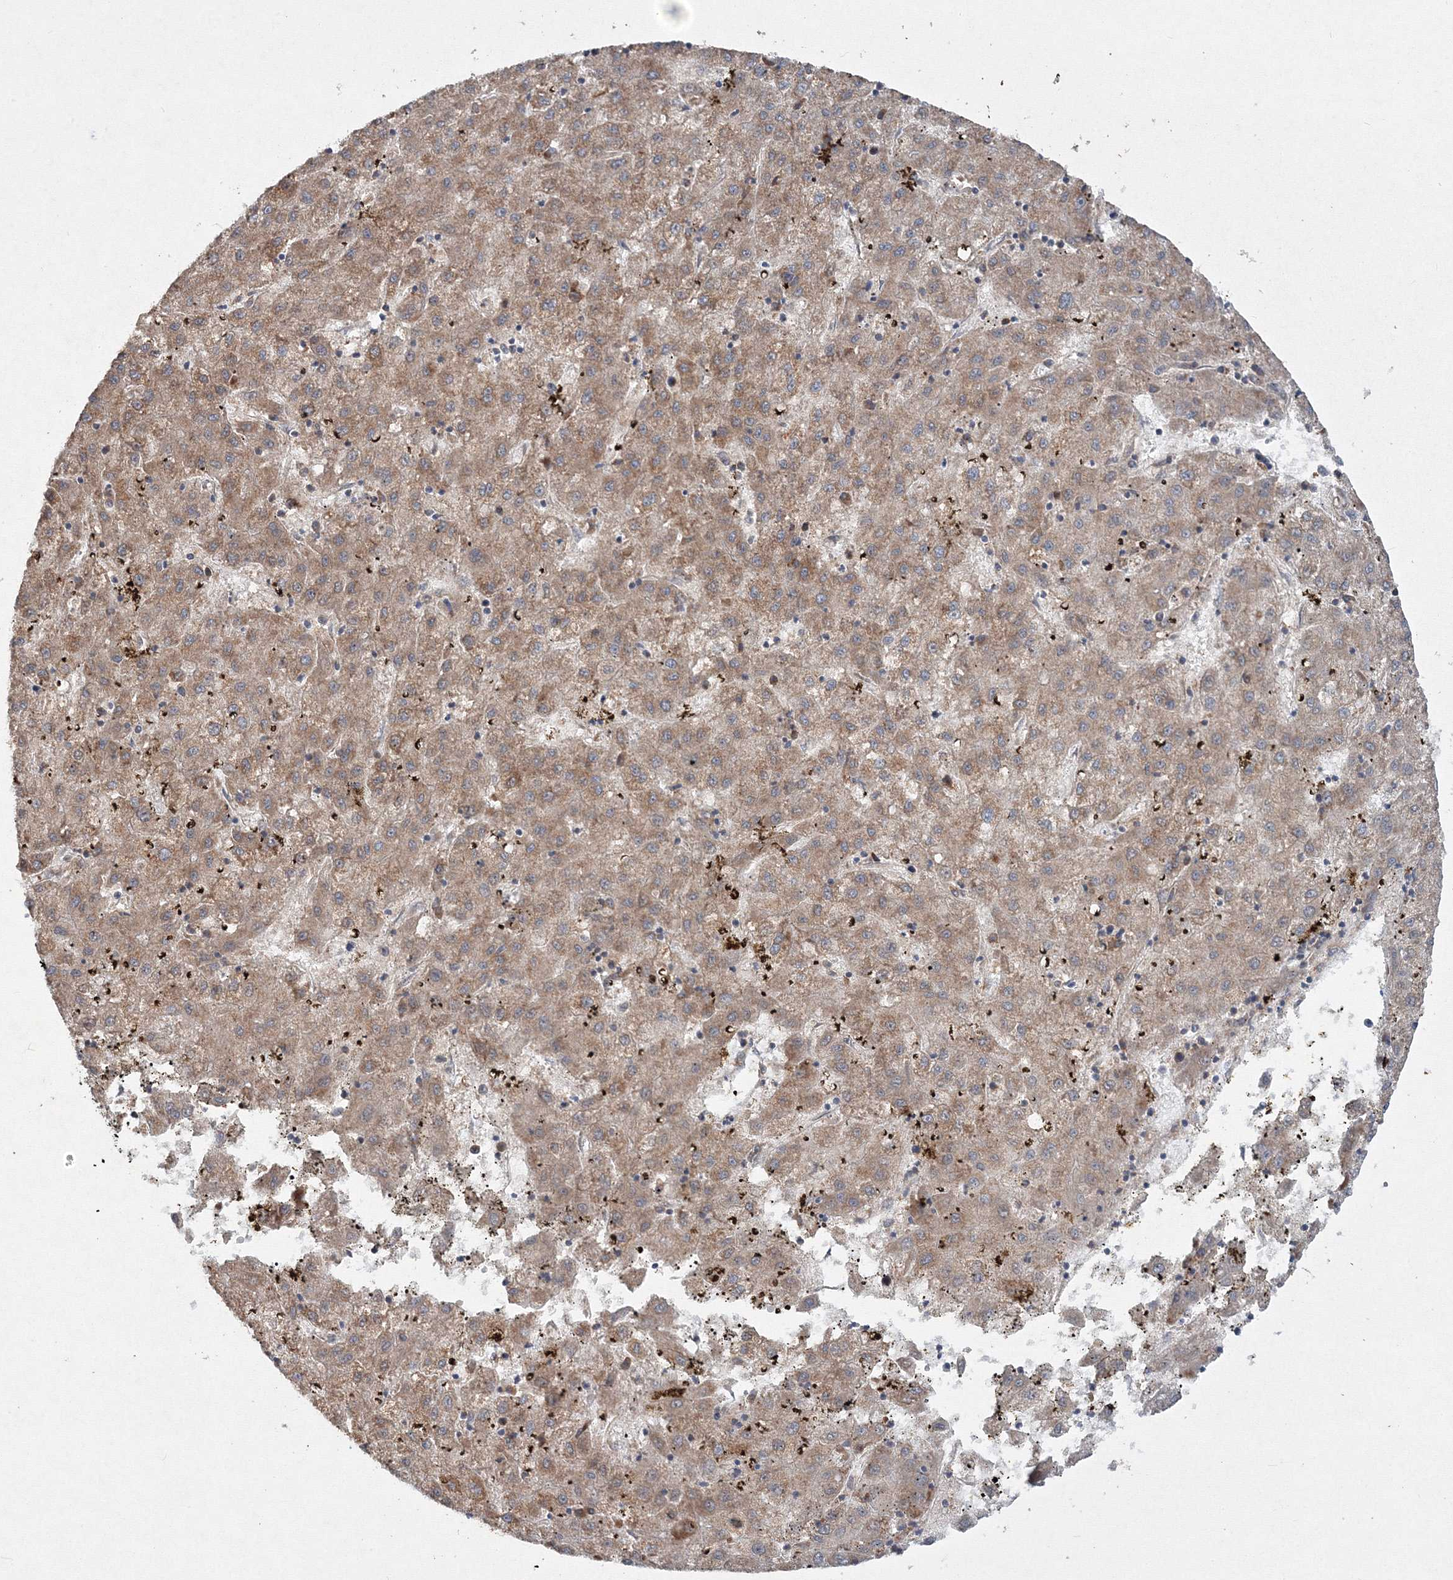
{"staining": {"intensity": "moderate", "quantity": ">75%", "location": "cytoplasmic/membranous"}, "tissue": "liver cancer", "cell_type": "Tumor cells", "image_type": "cancer", "snomed": [{"axis": "morphology", "description": "Carcinoma, Hepatocellular, NOS"}, {"axis": "topography", "description": "Liver"}], "caption": "Liver hepatocellular carcinoma stained with immunohistochemistry (IHC) demonstrates moderate cytoplasmic/membranous expression in about >75% of tumor cells.", "gene": "PEX13", "patient": {"sex": "male", "age": 72}}